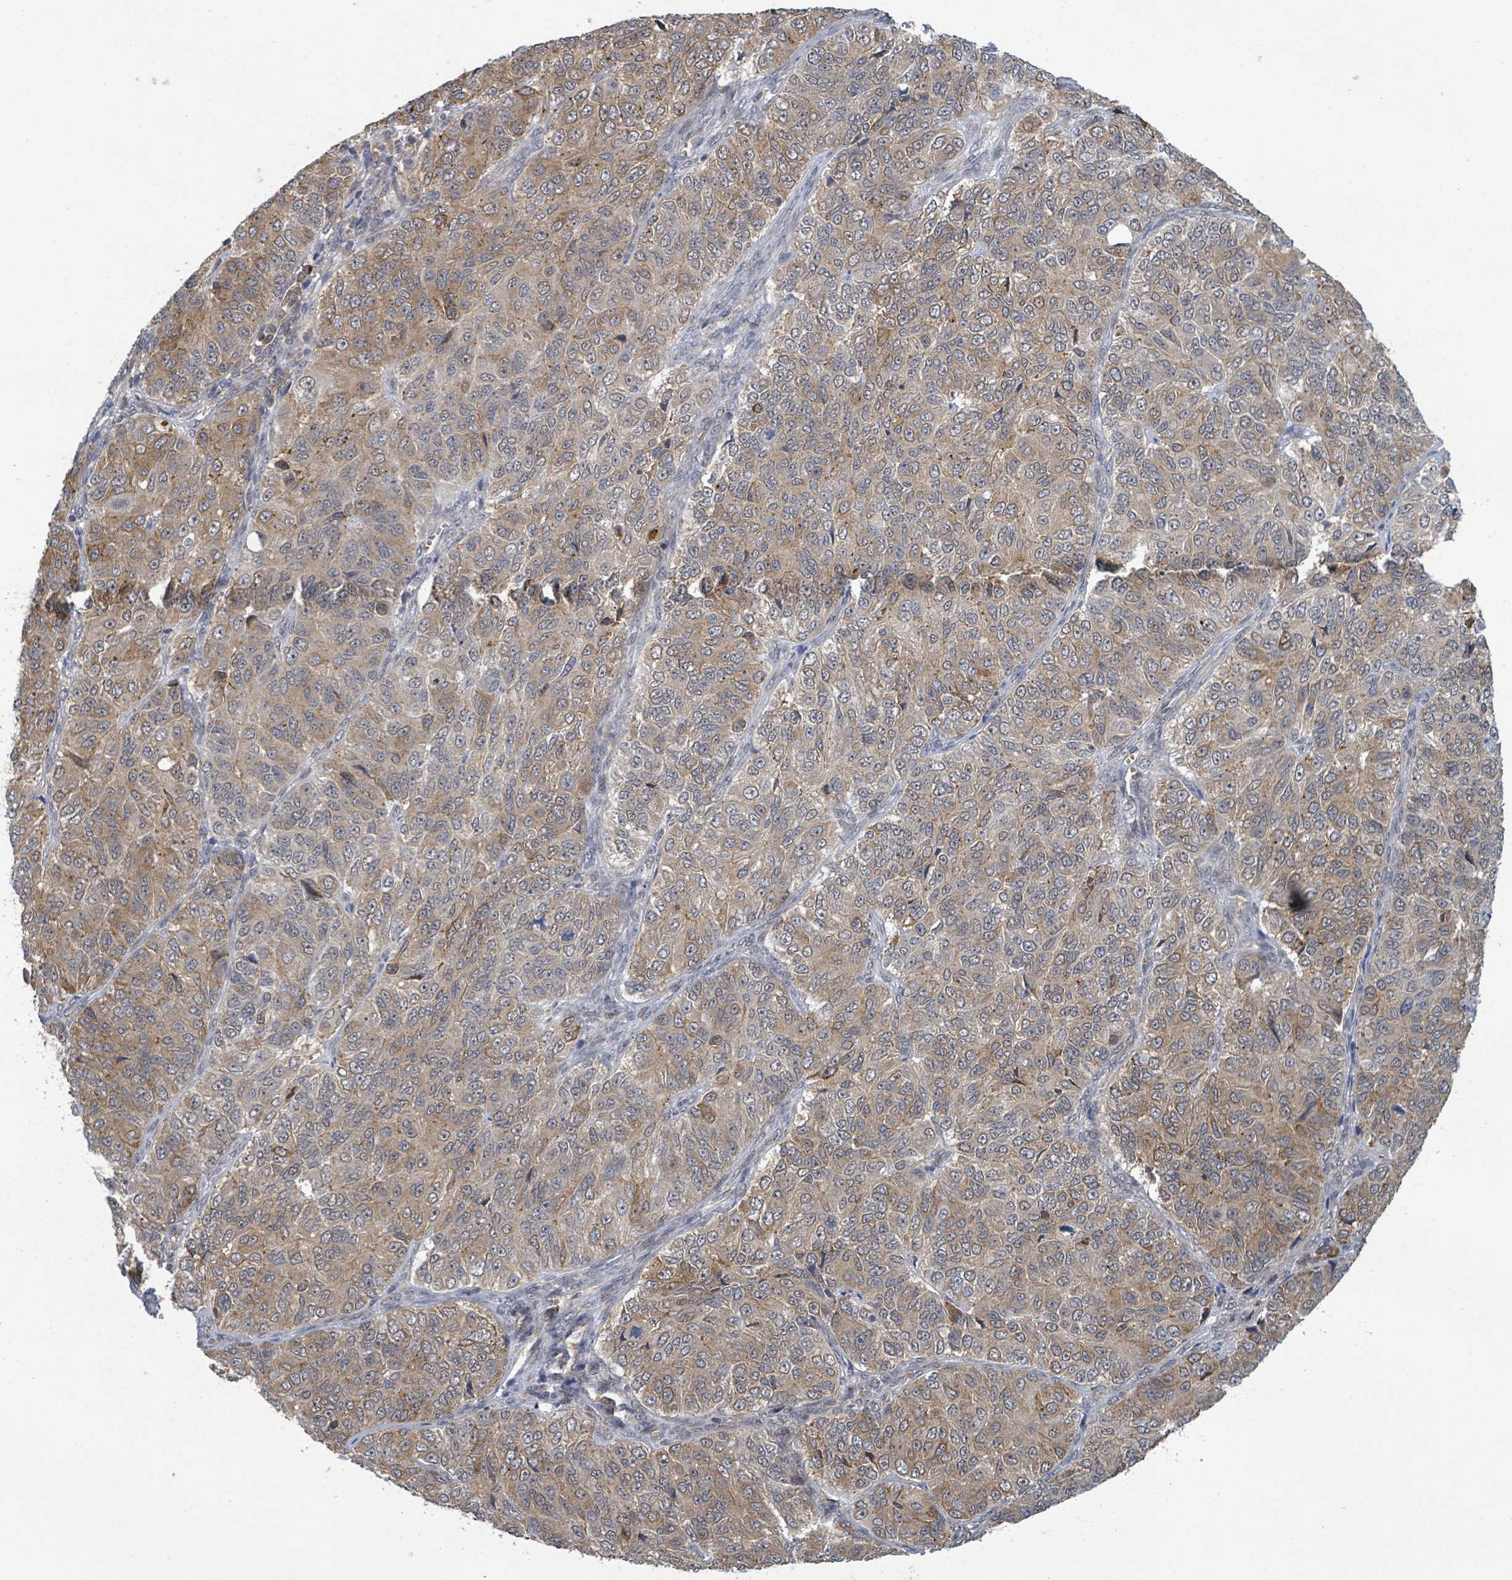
{"staining": {"intensity": "moderate", "quantity": ">75%", "location": "cytoplasmic/membranous"}, "tissue": "ovarian cancer", "cell_type": "Tumor cells", "image_type": "cancer", "snomed": [{"axis": "morphology", "description": "Carcinoma, endometroid"}, {"axis": "topography", "description": "Ovary"}], "caption": "A medium amount of moderate cytoplasmic/membranous positivity is present in approximately >75% of tumor cells in ovarian cancer tissue.", "gene": "SHROOM2", "patient": {"sex": "female", "age": 51}}